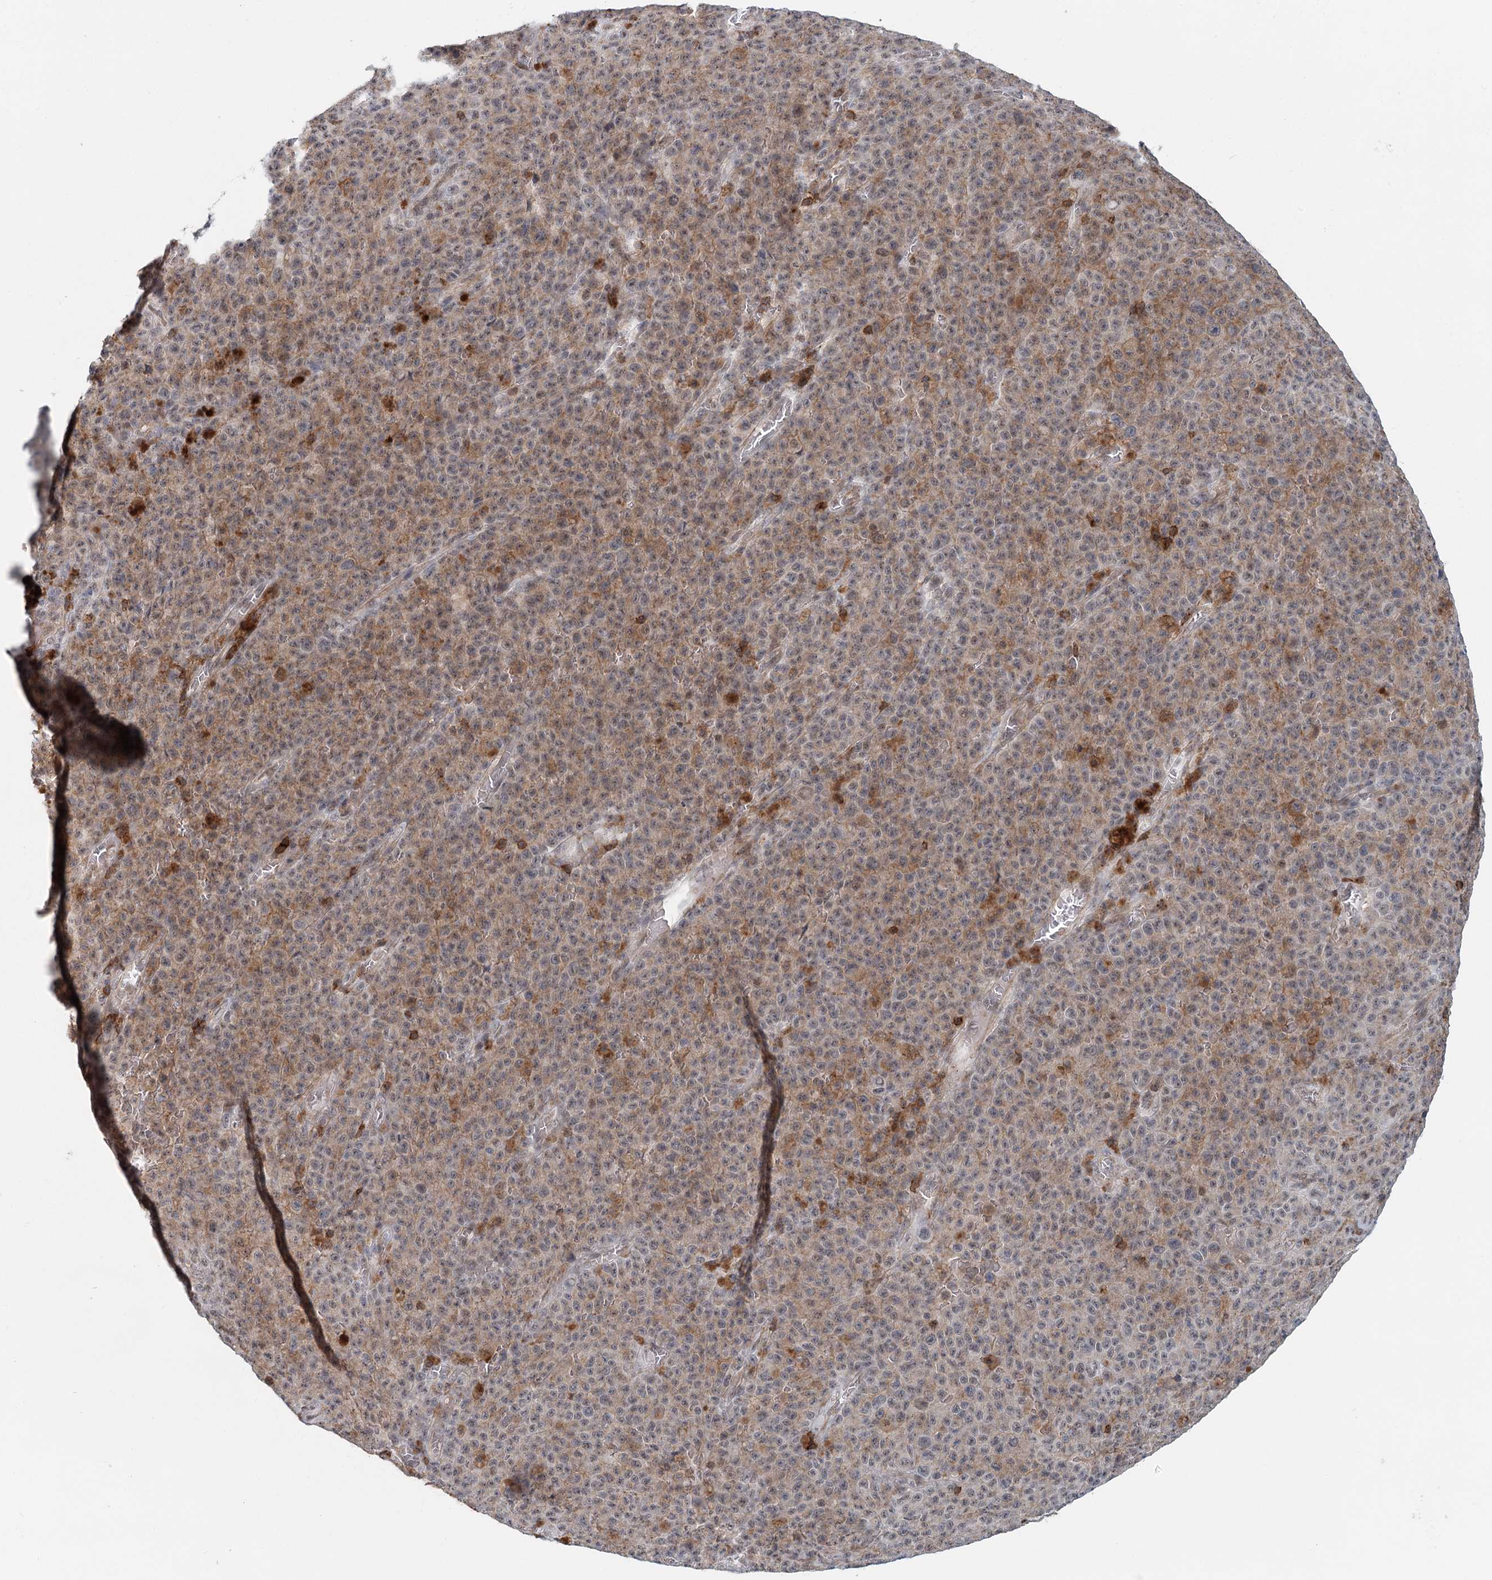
{"staining": {"intensity": "negative", "quantity": "none", "location": "none"}, "tissue": "melanoma", "cell_type": "Tumor cells", "image_type": "cancer", "snomed": [{"axis": "morphology", "description": "Malignant melanoma, NOS"}, {"axis": "topography", "description": "Skin"}], "caption": "DAB (3,3'-diaminobenzidine) immunohistochemical staining of human melanoma displays no significant staining in tumor cells.", "gene": "CDC42SE2", "patient": {"sex": "female", "age": 82}}